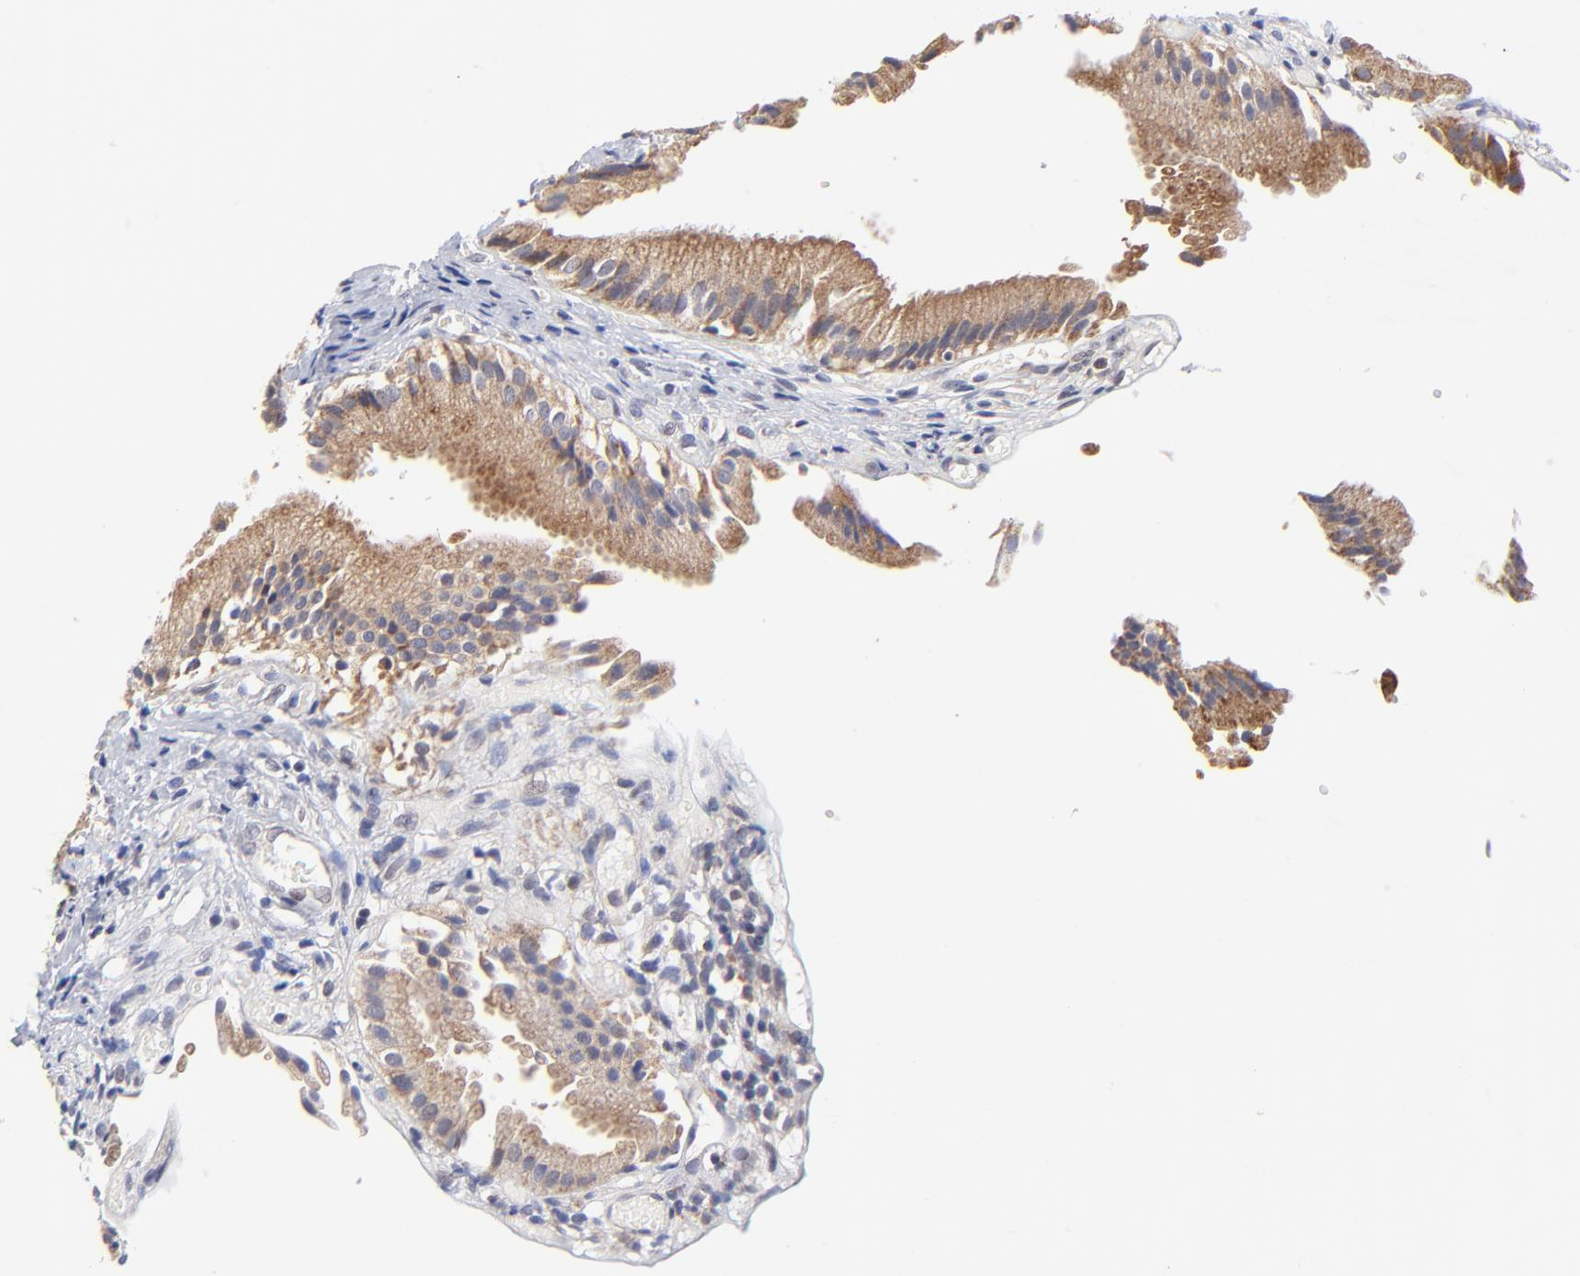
{"staining": {"intensity": "moderate", "quantity": ">75%", "location": "cytoplasmic/membranous"}, "tissue": "gallbladder", "cell_type": "Glandular cells", "image_type": "normal", "snomed": [{"axis": "morphology", "description": "Normal tissue, NOS"}, {"axis": "topography", "description": "Gallbladder"}], "caption": "About >75% of glandular cells in unremarkable human gallbladder exhibit moderate cytoplasmic/membranous protein staining as visualized by brown immunohistochemical staining.", "gene": "FBXL12", "patient": {"sex": "male", "age": 65}}